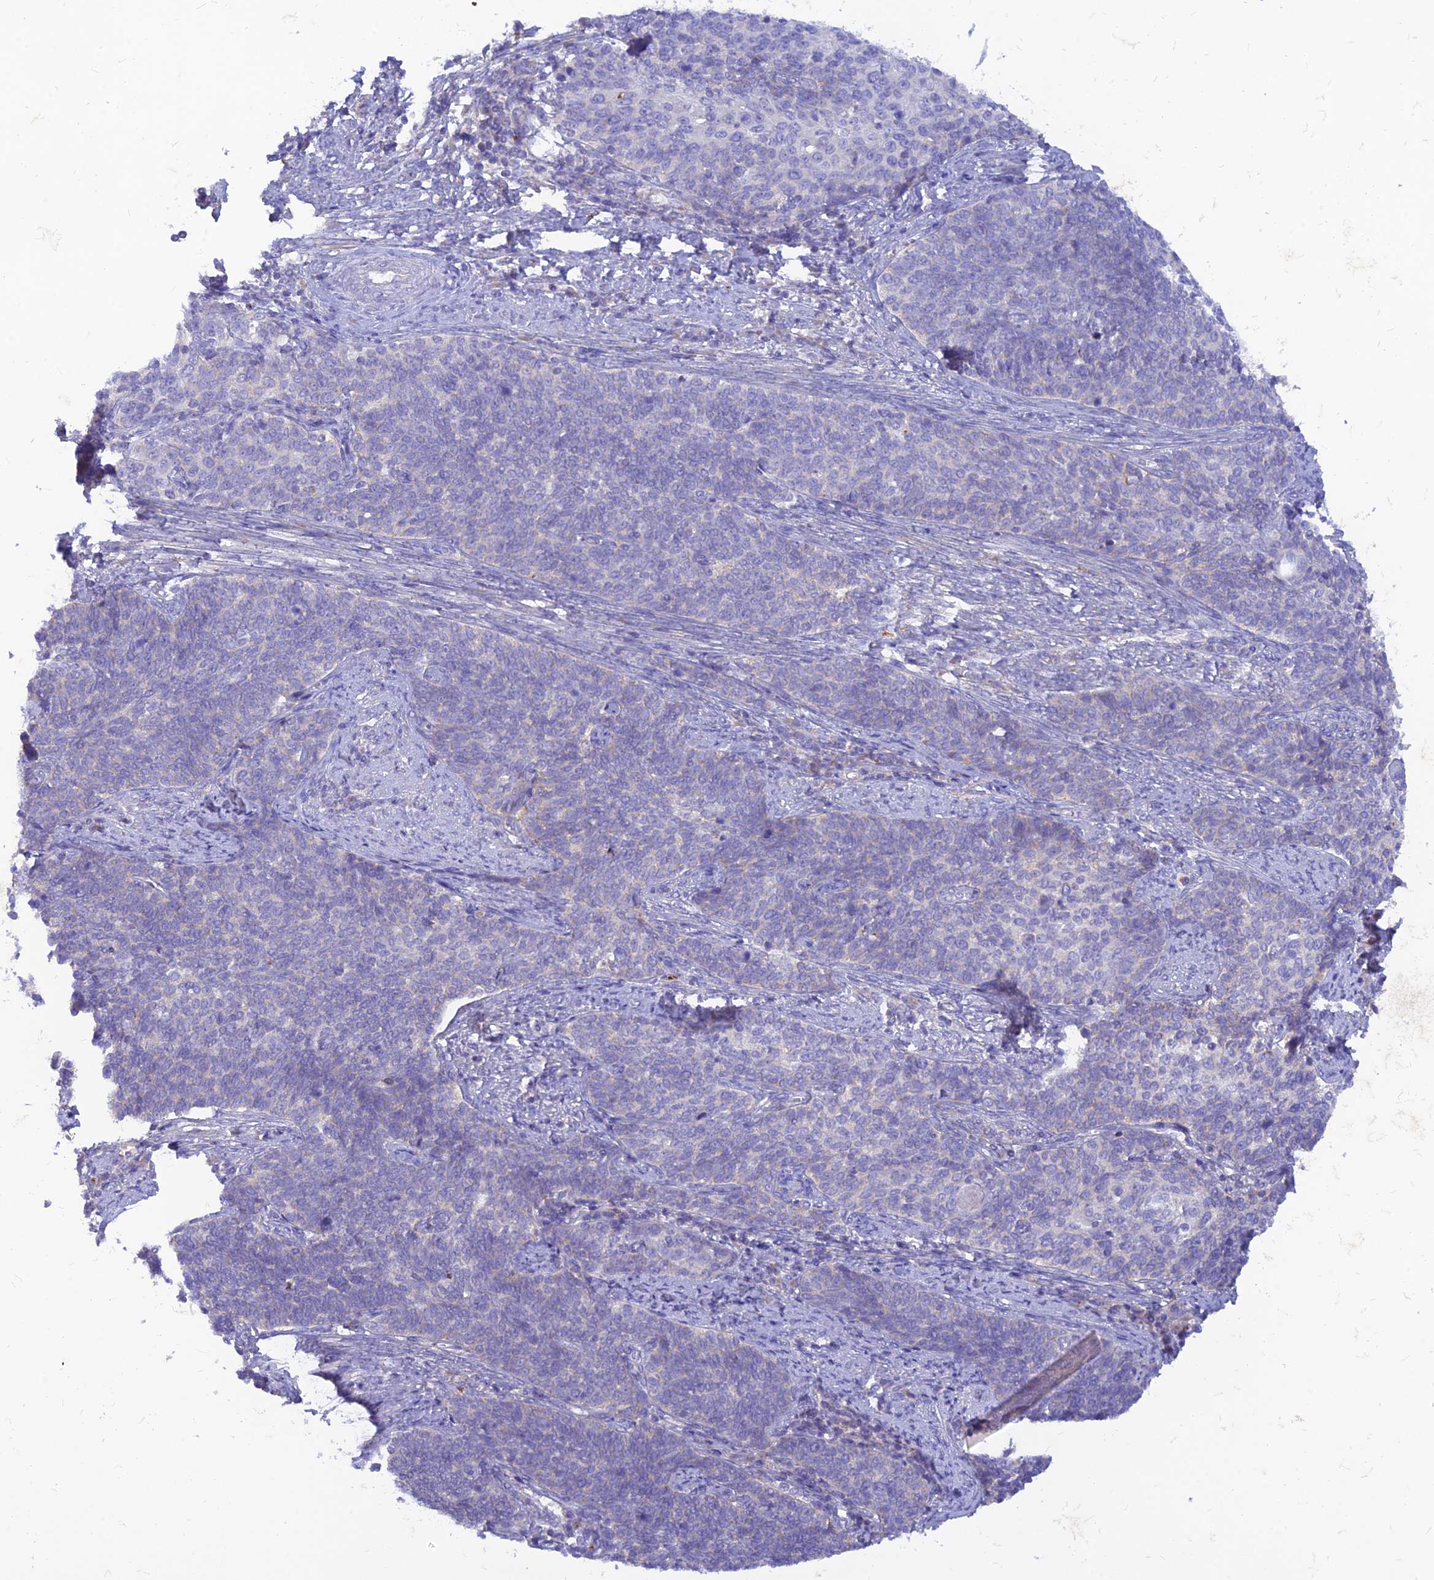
{"staining": {"intensity": "negative", "quantity": "none", "location": "none"}, "tissue": "cervical cancer", "cell_type": "Tumor cells", "image_type": "cancer", "snomed": [{"axis": "morphology", "description": "Squamous cell carcinoma, NOS"}, {"axis": "topography", "description": "Cervix"}], "caption": "This is an immunohistochemistry (IHC) image of cervical squamous cell carcinoma. There is no positivity in tumor cells.", "gene": "TMEM30B", "patient": {"sex": "female", "age": 39}}